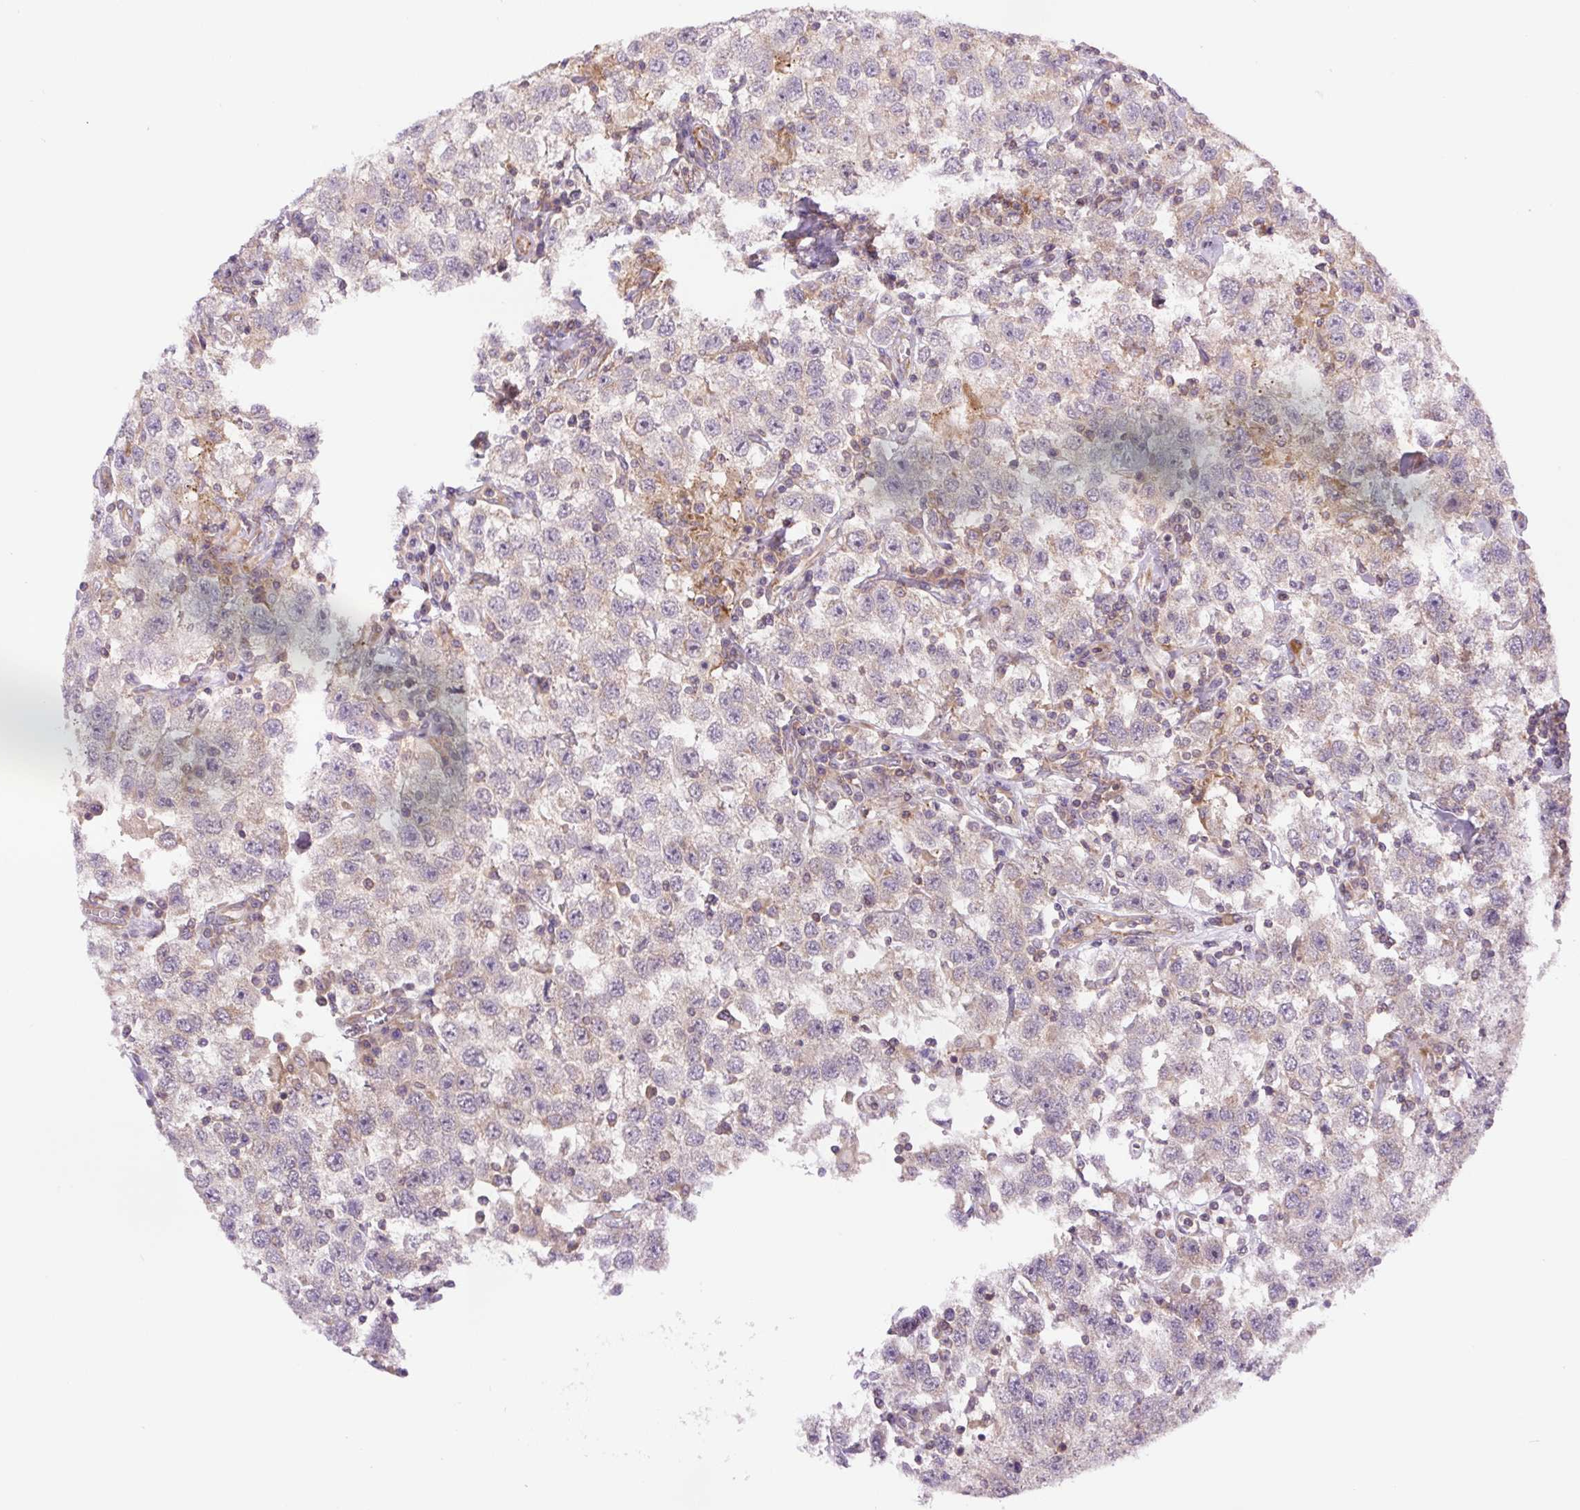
{"staining": {"intensity": "negative", "quantity": "none", "location": "none"}, "tissue": "testis cancer", "cell_type": "Tumor cells", "image_type": "cancer", "snomed": [{"axis": "morphology", "description": "Seminoma, NOS"}, {"axis": "topography", "description": "Testis"}], "caption": "Human testis cancer (seminoma) stained for a protein using immunohistochemistry exhibits no positivity in tumor cells.", "gene": "MINK1", "patient": {"sex": "male", "age": 41}}